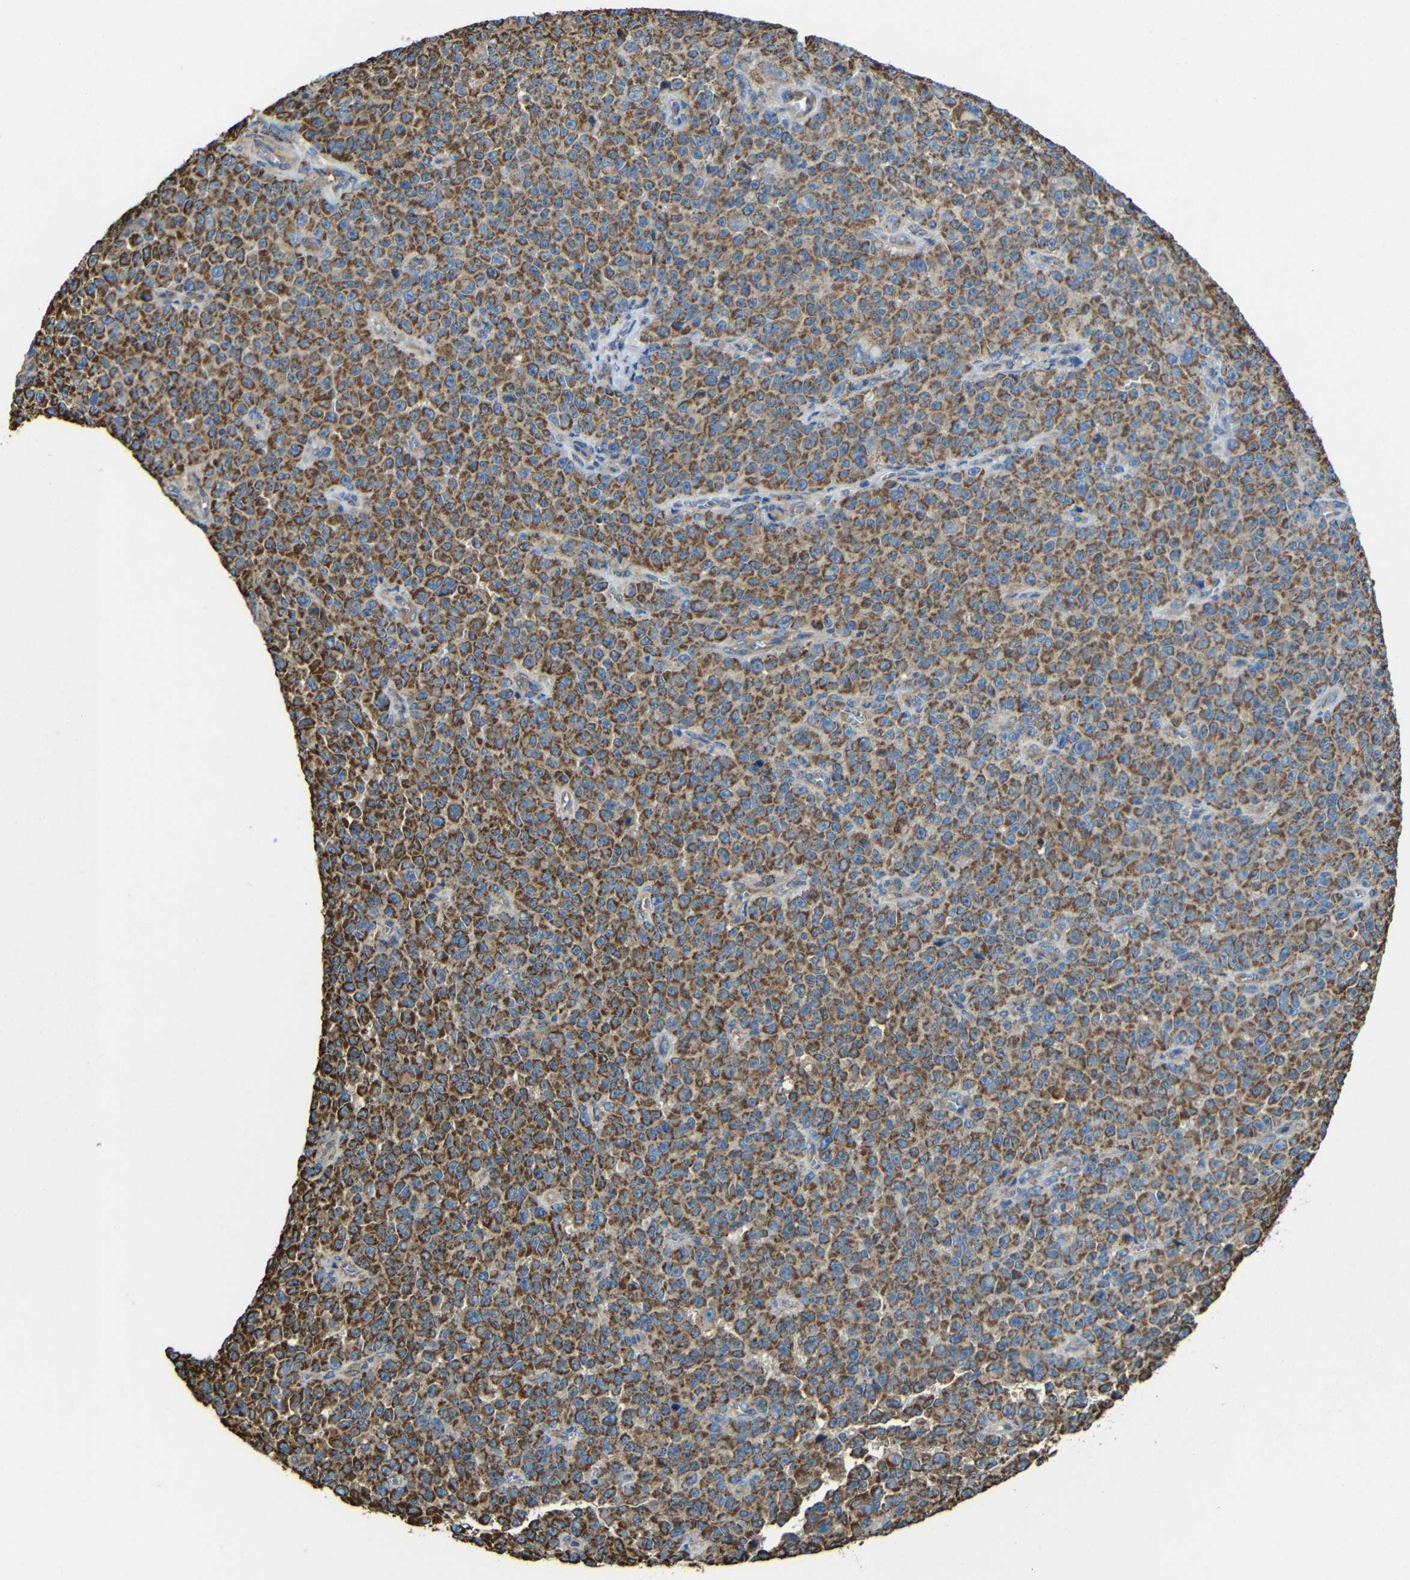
{"staining": {"intensity": "strong", "quantity": ">75%", "location": "cytoplasmic/membranous"}, "tissue": "melanoma", "cell_type": "Tumor cells", "image_type": "cancer", "snomed": [{"axis": "morphology", "description": "Malignant melanoma, NOS"}, {"axis": "topography", "description": "Skin"}], "caption": "DAB immunohistochemical staining of human melanoma shows strong cytoplasmic/membranous protein staining in approximately >75% of tumor cells.", "gene": "INTS6L", "patient": {"sex": "female", "age": 82}}